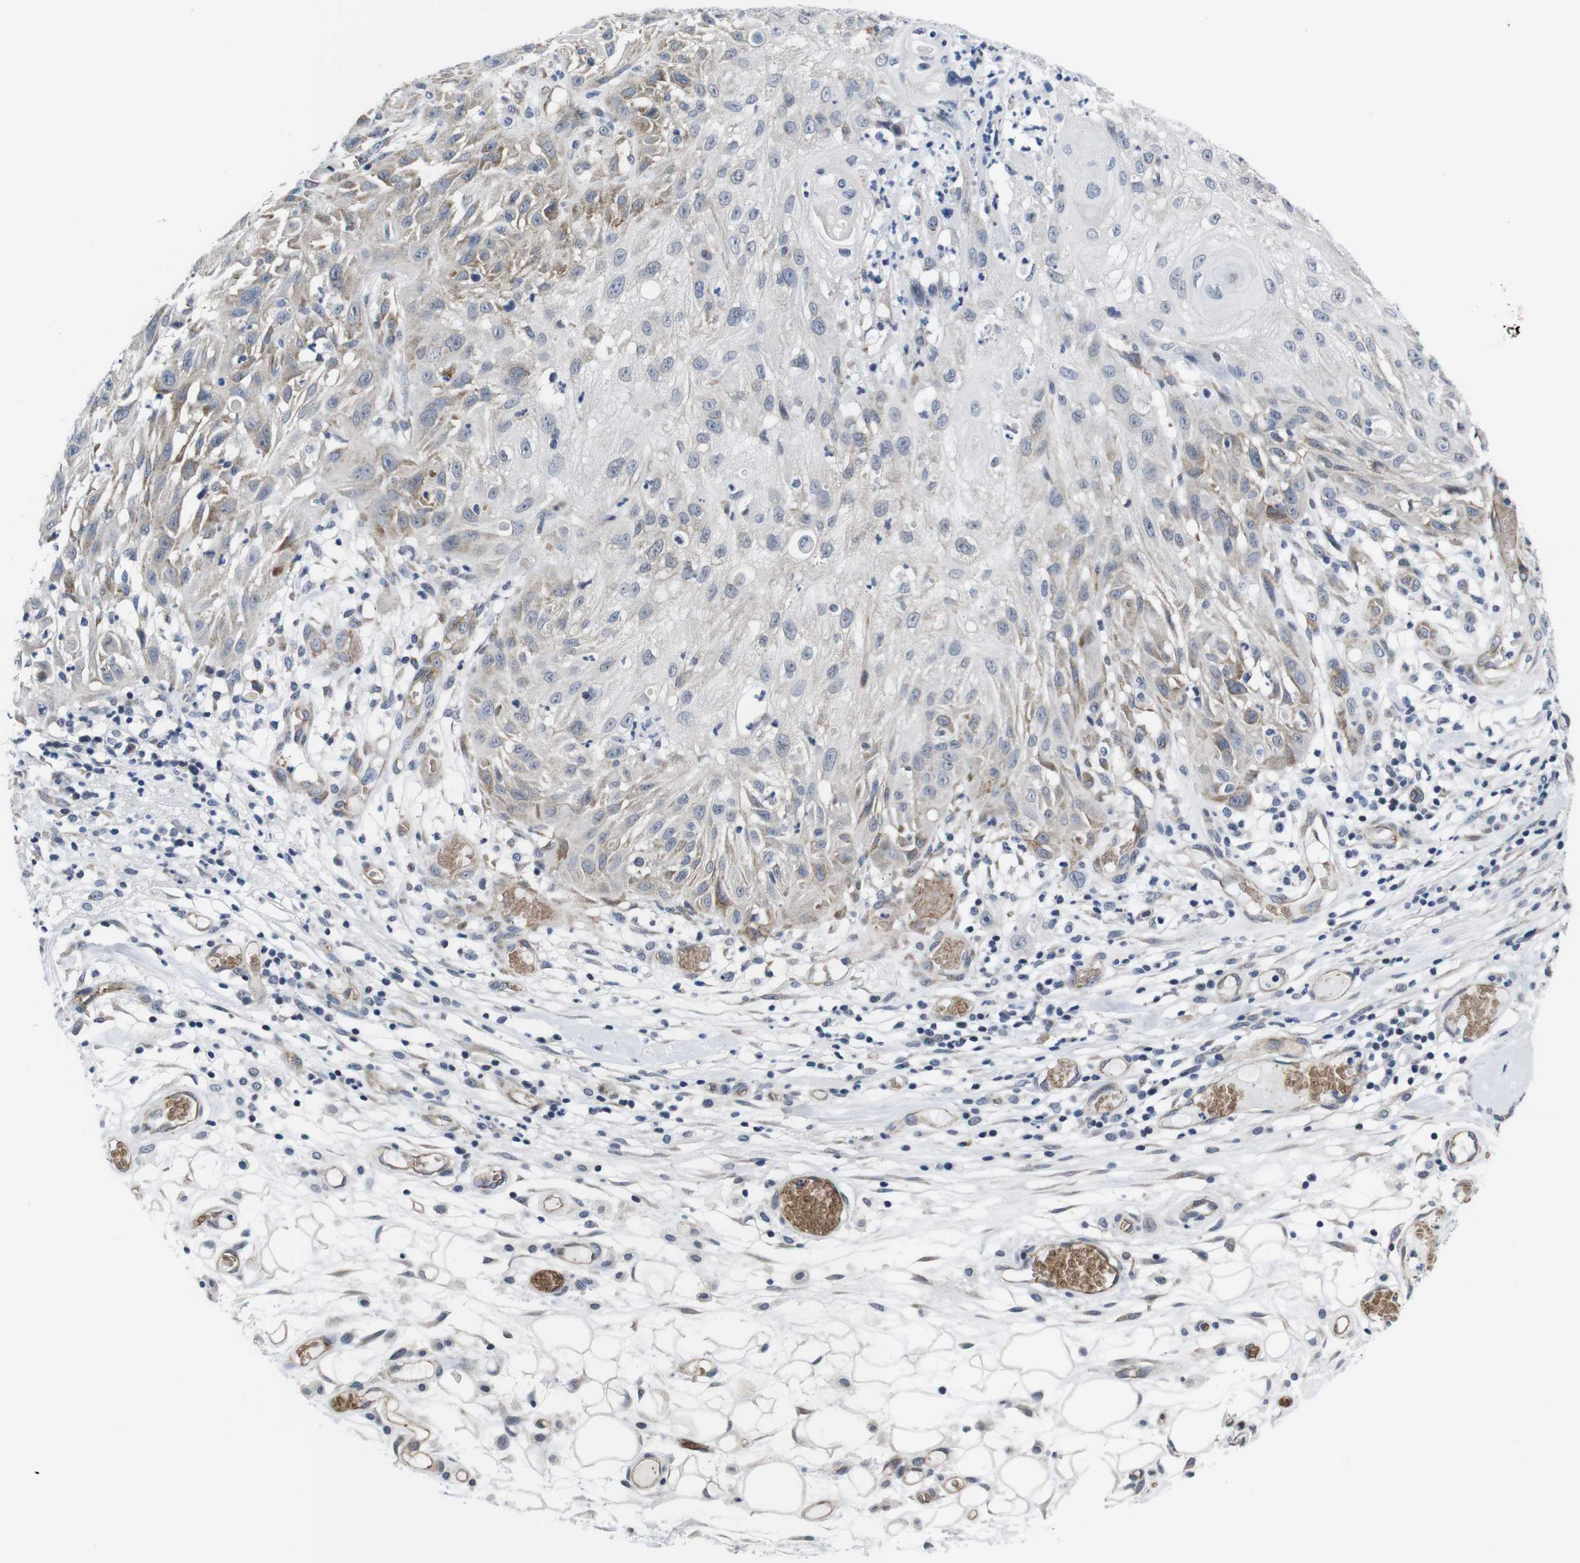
{"staining": {"intensity": "weak", "quantity": "25%-75%", "location": "cytoplasmic/membranous"}, "tissue": "skin cancer", "cell_type": "Tumor cells", "image_type": "cancer", "snomed": [{"axis": "morphology", "description": "Squamous cell carcinoma, NOS"}, {"axis": "topography", "description": "Skin"}], "caption": "Protein expression analysis of skin cancer (squamous cell carcinoma) reveals weak cytoplasmic/membranous staining in approximately 25%-75% of tumor cells. (Brightfield microscopy of DAB IHC at high magnification).", "gene": "SOCS3", "patient": {"sex": "male", "age": 75}}